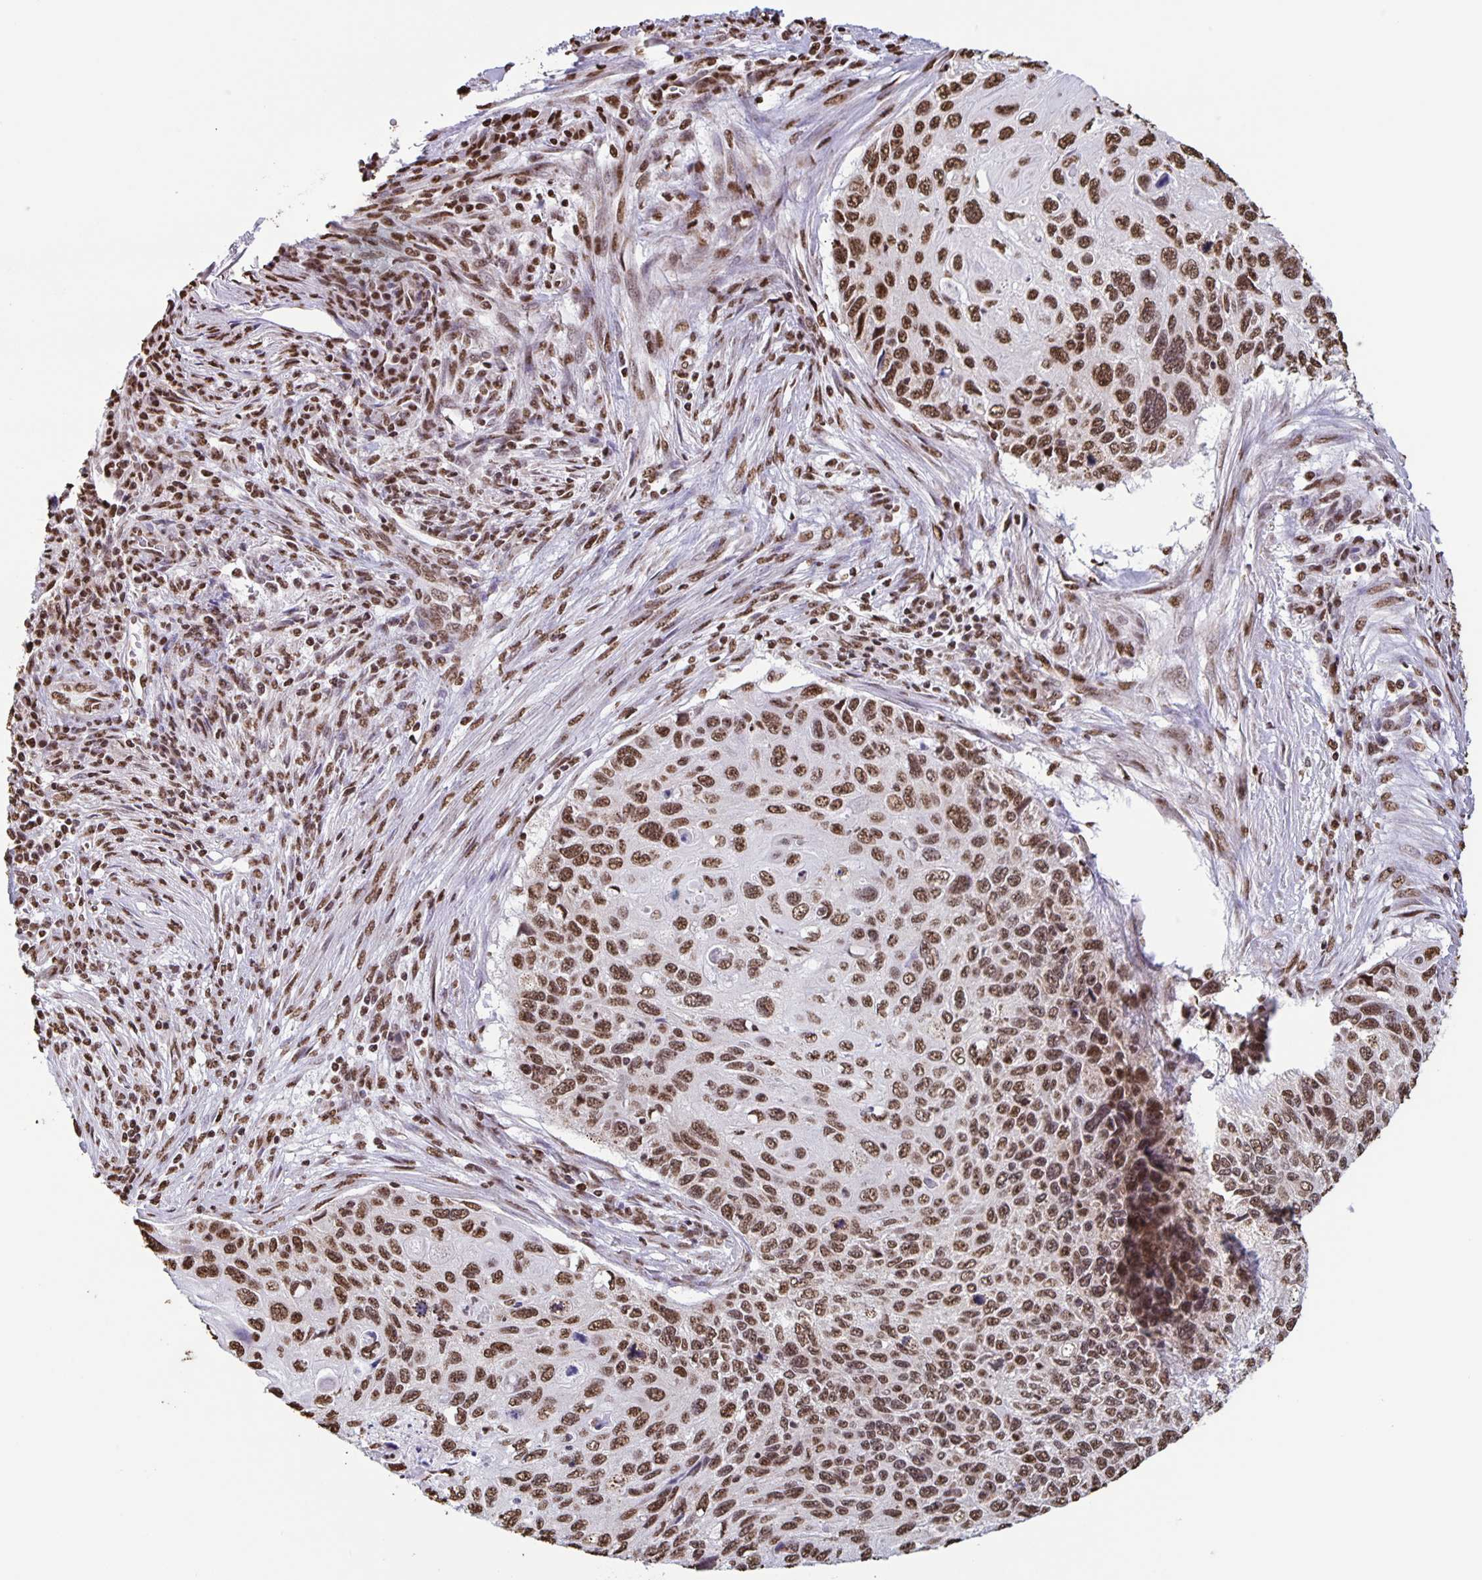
{"staining": {"intensity": "moderate", "quantity": ">75%", "location": "nuclear"}, "tissue": "cervical cancer", "cell_type": "Tumor cells", "image_type": "cancer", "snomed": [{"axis": "morphology", "description": "Squamous cell carcinoma, NOS"}, {"axis": "topography", "description": "Cervix"}], "caption": "This photomicrograph displays immunohistochemistry (IHC) staining of cervical squamous cell carcinoma, with medium moderate nuclear expression in about >75% of tumor cells.", "gene": "DUT", "patient": {"sex": "female", "age": 70}}